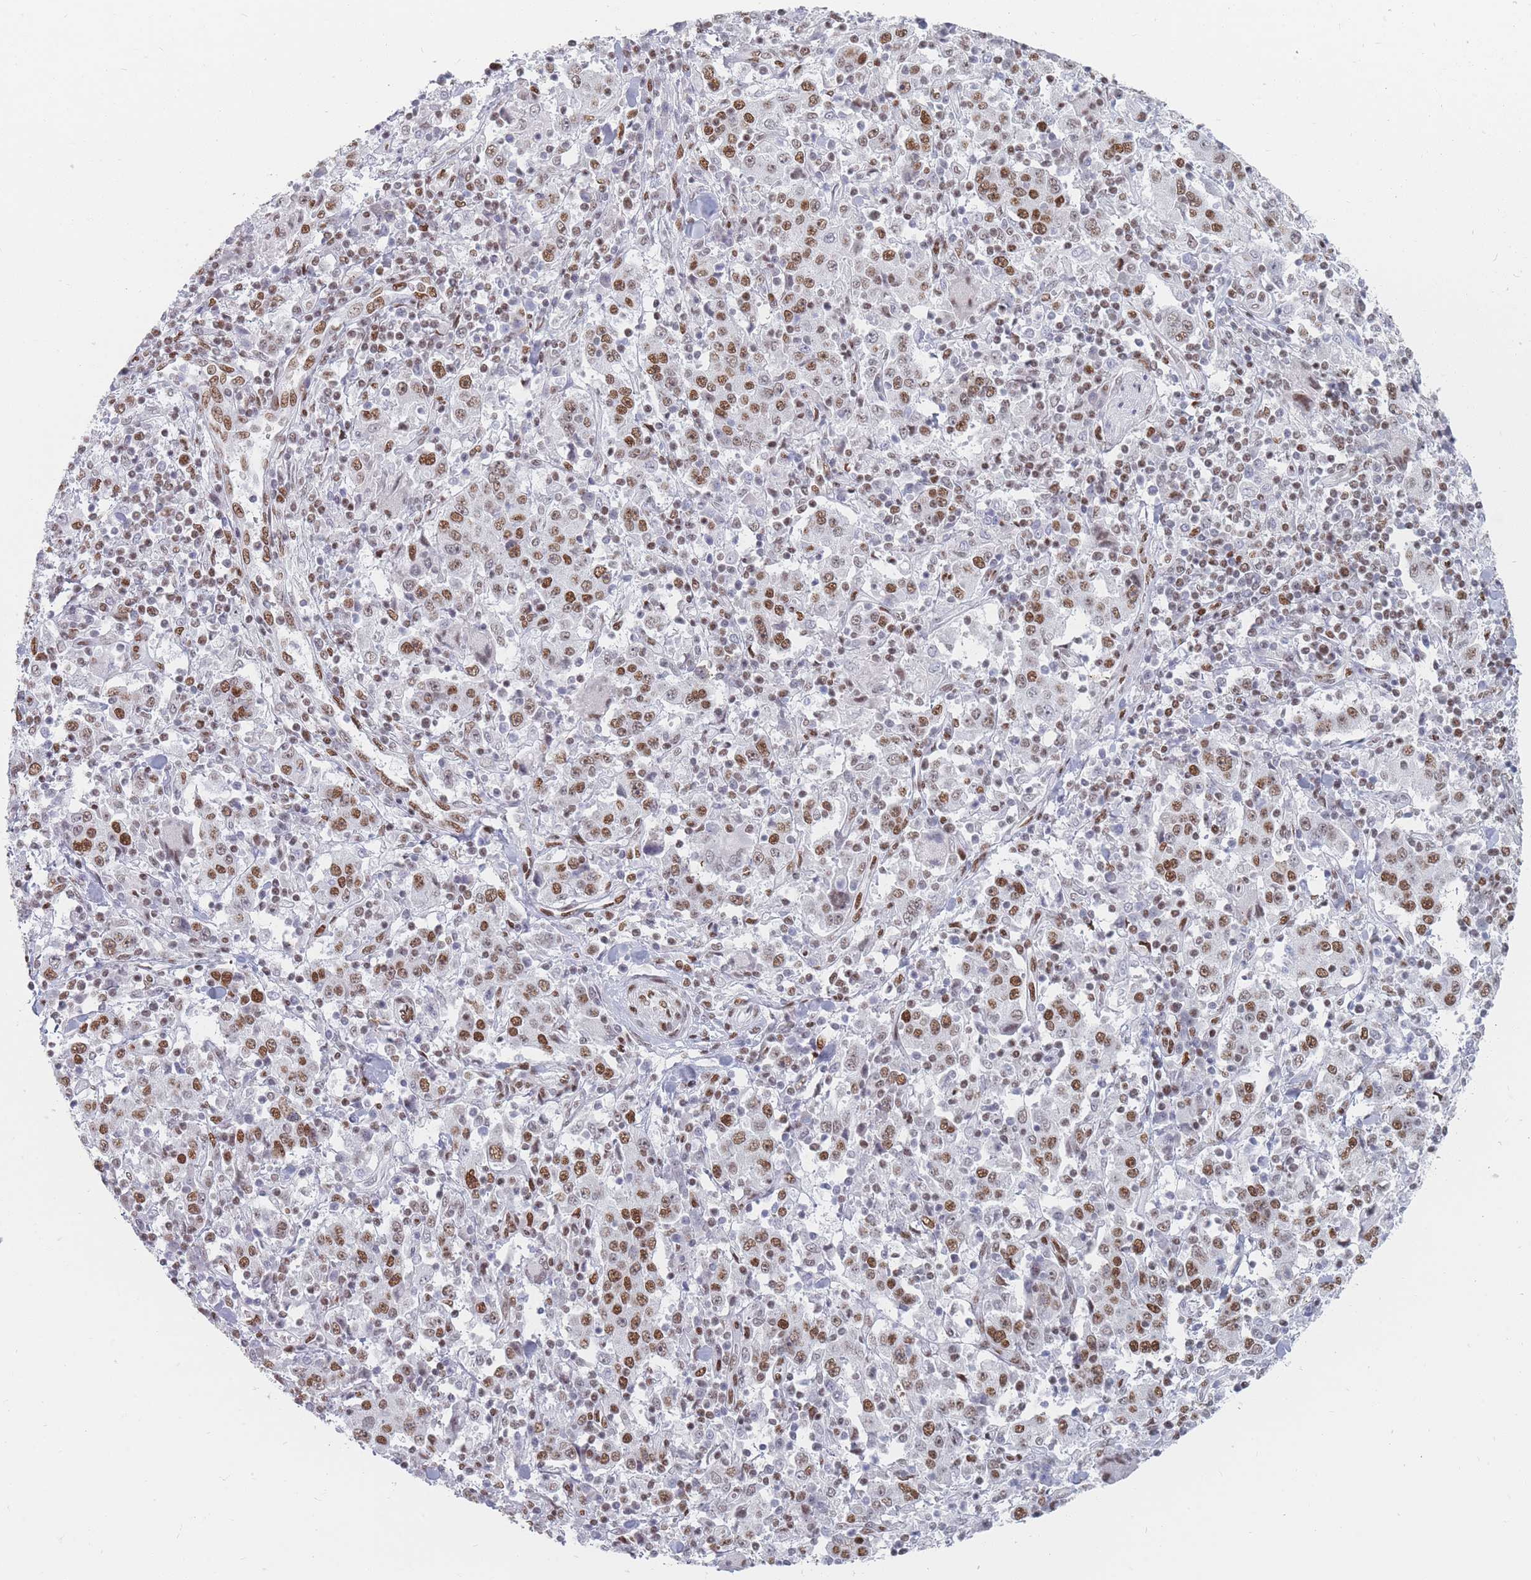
{"staining": {"intensity": "moderate", "quantity": ">75%", "location": "nuclear"}, "tissue": "stomach cancer", "cell_type": "Tumor cells", "image_type": "cancer", "snomed": [{"axis": "morphology", "description": "Normal tissue, NOS"}, {"axis": "morphology", "description": "Adenocarcinoma, NOS"}, {"axis": "topography", "description": "Stomach, upper"}, {"axis": "topography", "description": "Stomach"}], "caption": "Immunohistochemistry (DAB (3,3'-diaminobenzidine)) staining of human stomach cancer (adenocarcinoma) demonstrates moderate nuclear protein staining in approximately >75% of tumor cells.", "gene": "SAFB2", "patient": {"sex": "male", "age": 59}}